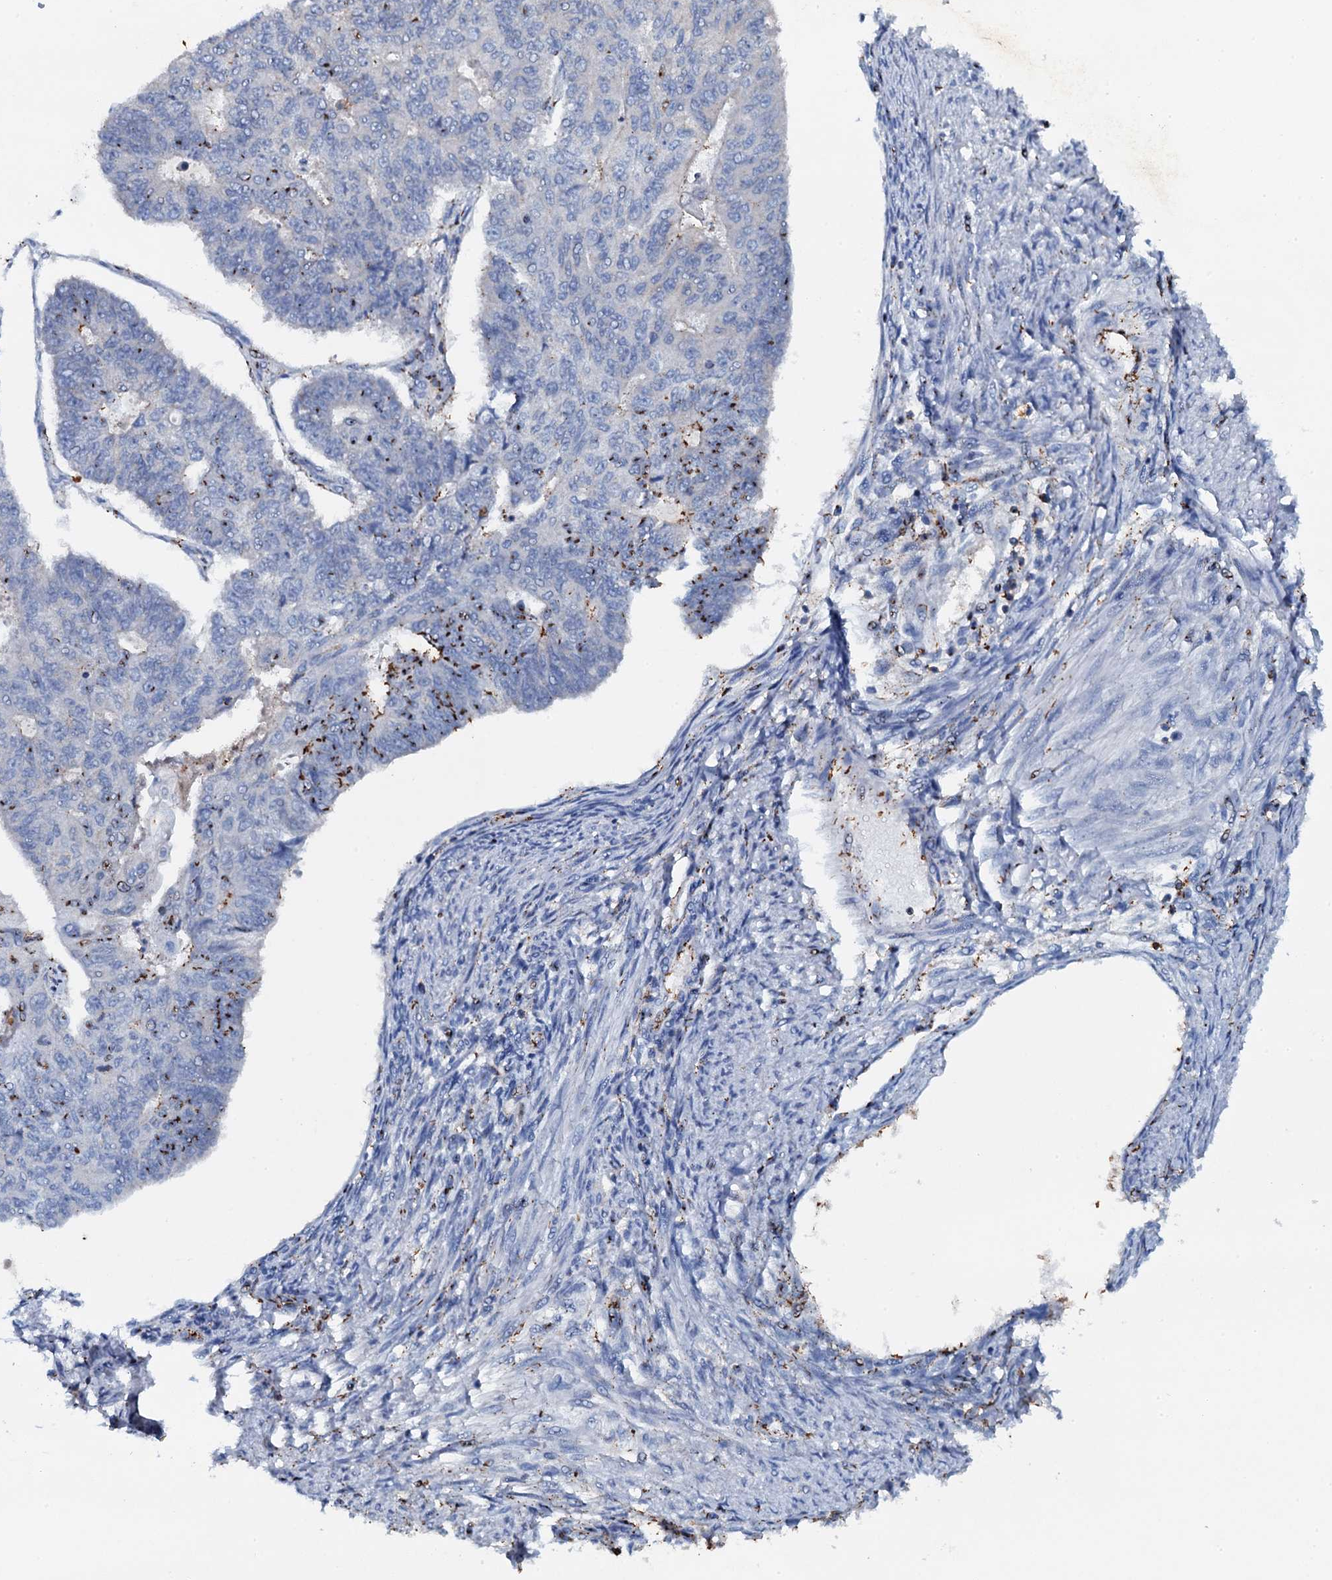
{"staining": {"intensity": "moderate", "quantity": "<25%", "location": "nuclear"}, "tissue": "endometrial cancer", "cell_type": "Tumor cells", "image_type": "cancer", "snomed": [{"axis": "morphology", "description": "Adenocarcinoma, NOS"}, {"axis": "topography", "description": "Endometrium"}], "caption": "Endometrial cancer (adenocarcinoma) stained for a protein (brown) displays moderate nuclear positive staining in about <25% of tumor cells.", "gene": "MS4A4E", "patient": {"sex": "female", "age": 32}}